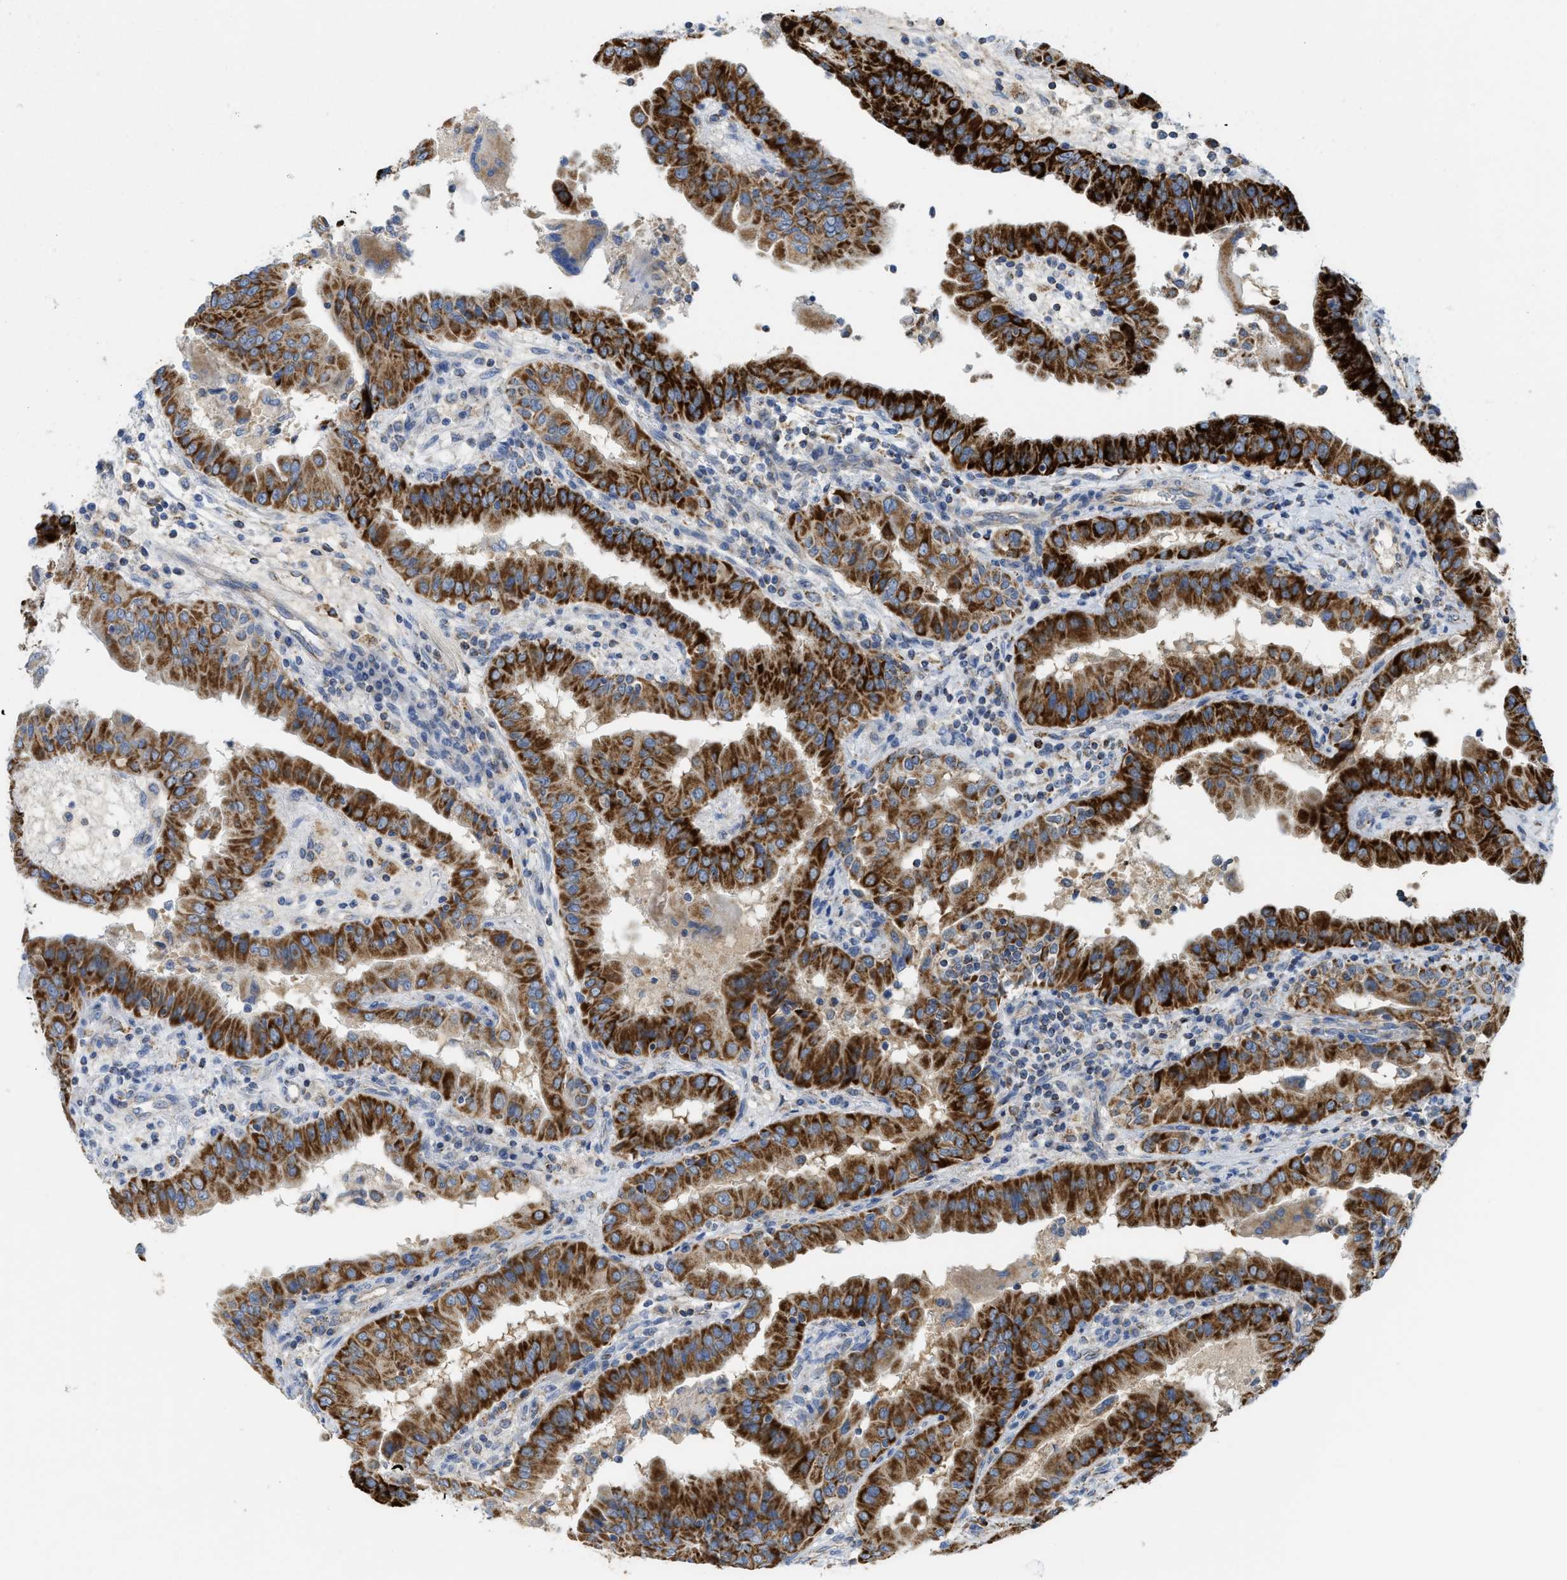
{"staining": {"intensity": "strong", "quantity": ">75%", "location": "cytoplasmic/membranous"}, "tissue": "thyroid cancer", "cell_type": "Tumor cells", "image_type": "cancer", "snomed": [{"axis": "morphology", "description": "Papillary adenocarcinoma, NOS"}, {"axis": "topography", "description": "Thyroid gland"}], "caption": "Human thyroid cancer (papillary adenocarcinoma) stained with a brown dye demonstrates strong cytoplasmic/membranous positive positivity in approximately >75% of tumor cells.", "gene": "GATD3", "patient": {"sex": "male", "age": 33}}